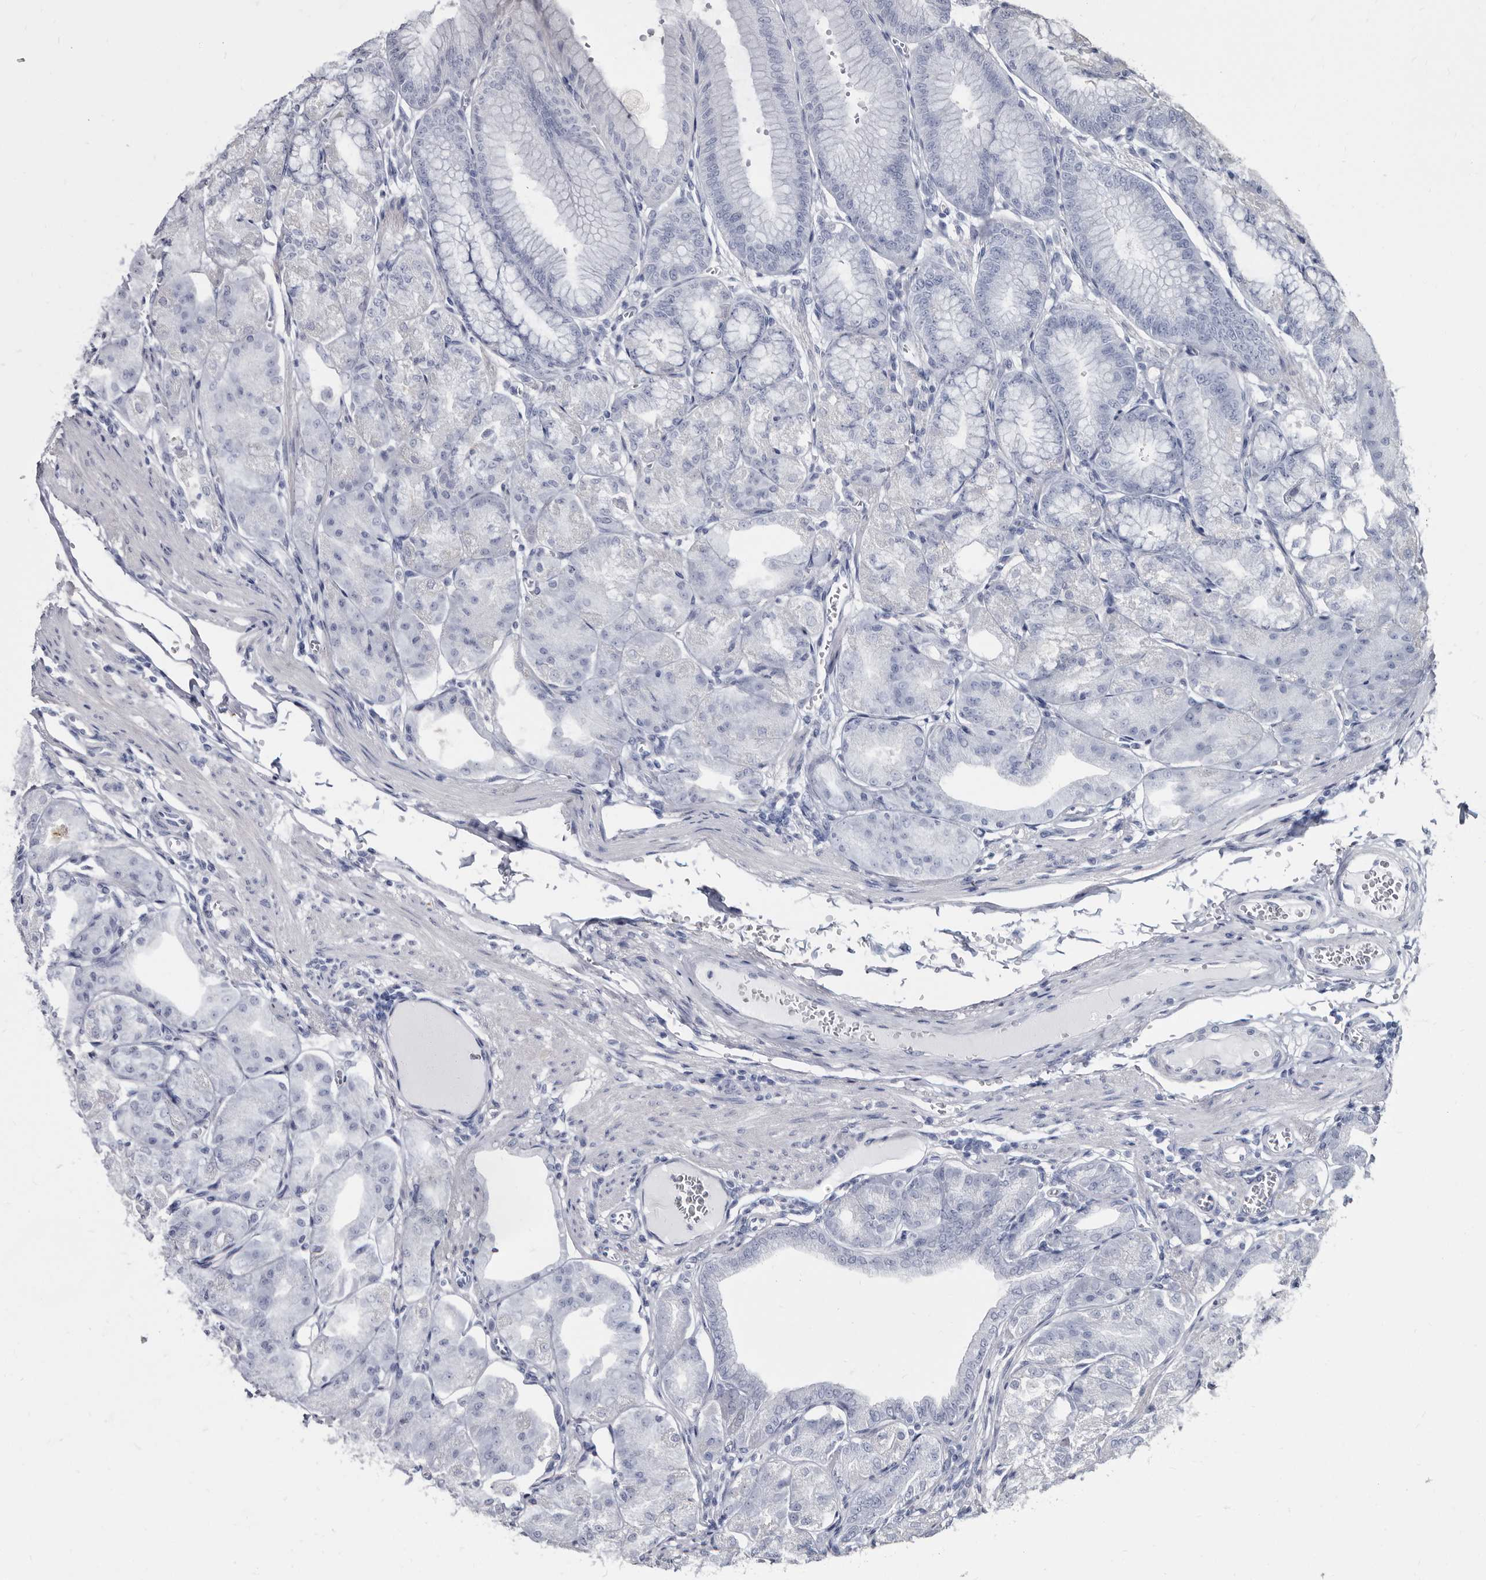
{"staining": {"intensity": "negative", "quantity": "none", "location": "none"}, "tissue": "stomach", "cell_type": "Glandular cells", "image_type": "normal", "snomed": [{"axis": "morphology", "description": "Normal tissue, NOS"}, {"axis": "topography", "description": "Stomach, lower"}], "caption": "Immunohistochemical staining of unremarkable human stomach reveals no significant staining in glandular cells. (DAB (3,3'-diaminobenzidine) immunohistochemistry (IHC), high magnification).", "gene": "KCTD20", "patient": {"sex": "male", "age": 71}}